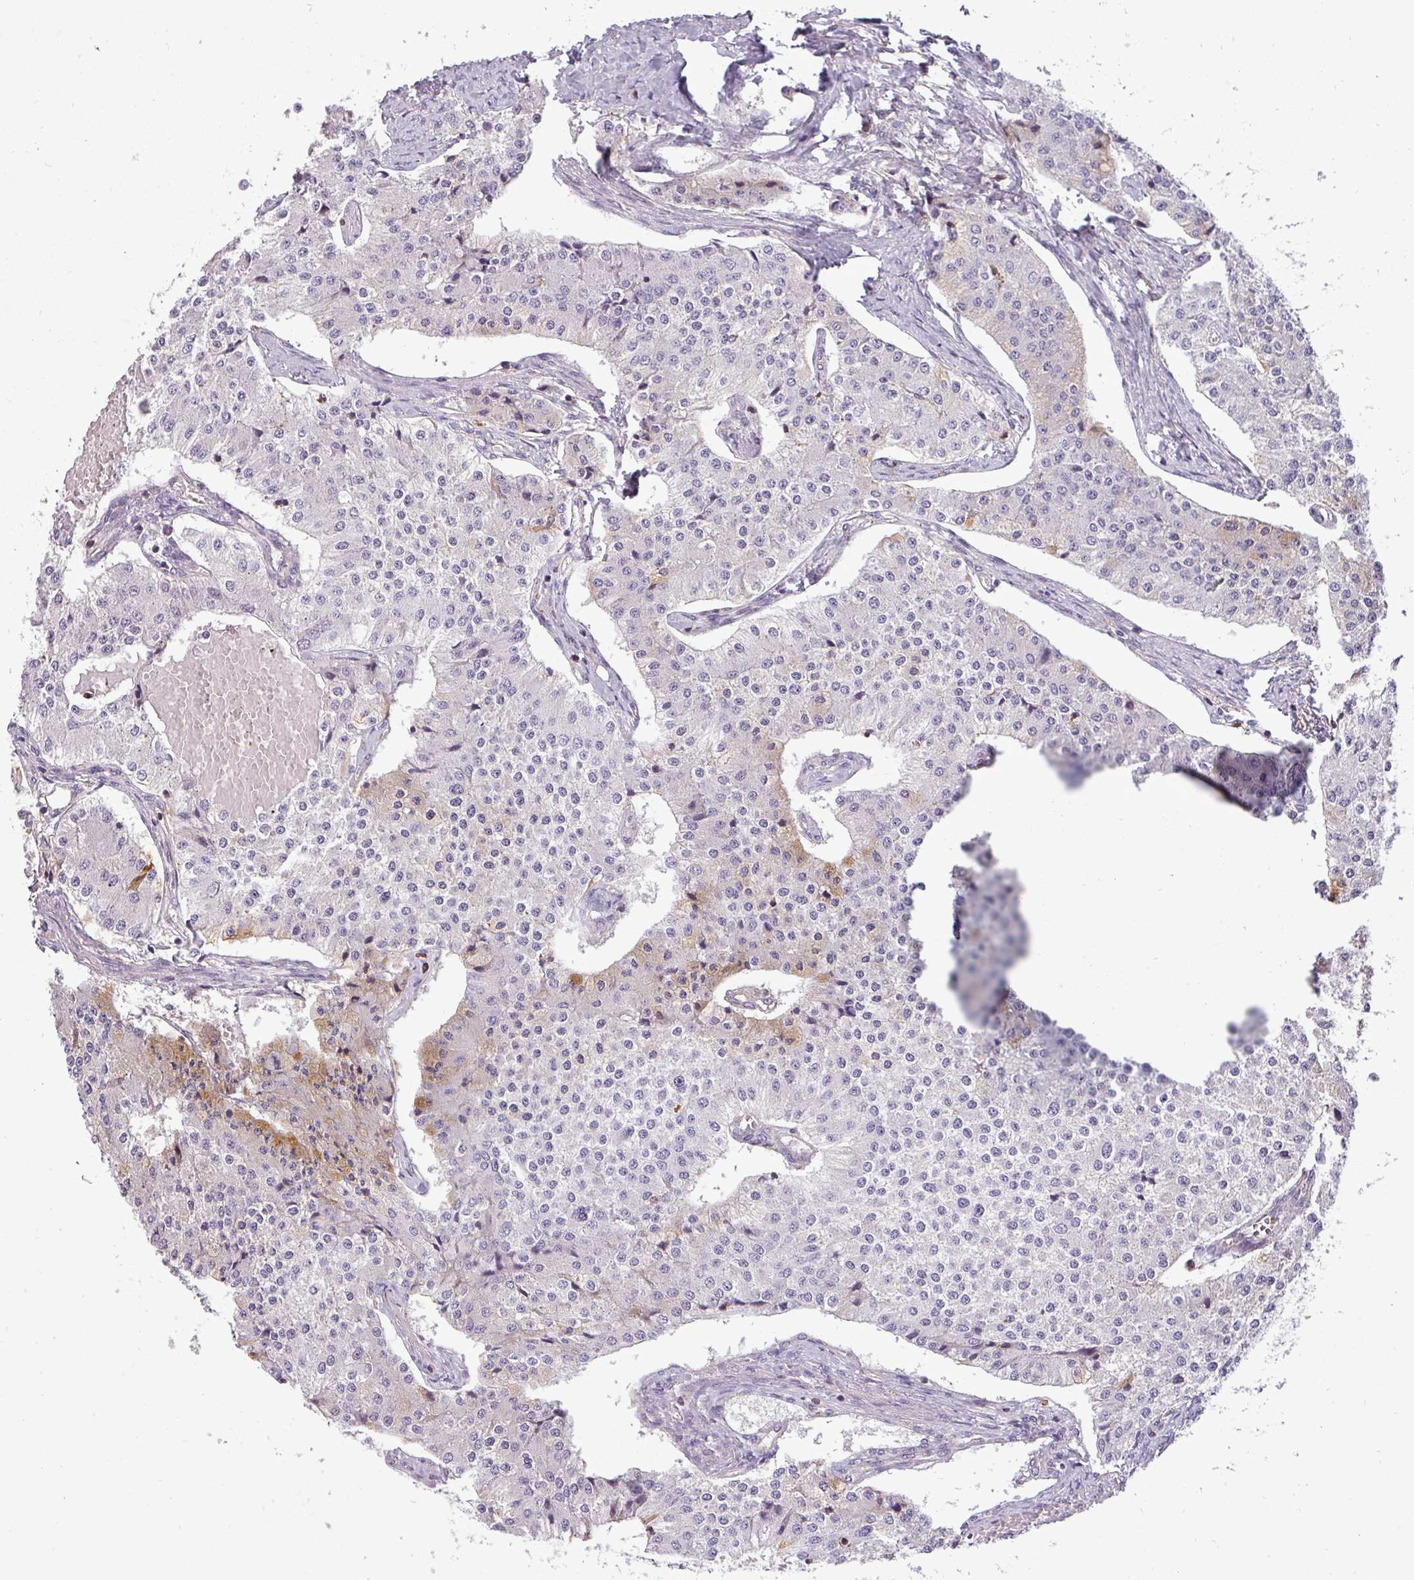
{"staining": {"intensity": "negative", "quantity": "none", "location": "none"}, "tissue": "carcinoid", "cell_type": "Tumor cells", "image_type": "cancer", "snomed": [{"axis": "morphology", "description": "Carcinoid, malignant, NOS"}, {"axis": "topography", "description": "Colon"}], "caption": "The image exhibits no significant expression in tumor cells of carcinoid (malignant). The staining was performed using DAB (3,3'-diaminobenzidine) to visualize the protein expression in brown, while the nuclei were stained in blue with hematoxylin (Magnification: 20x).", "gene": "ZNF835", "patient": {"sex": "female", "age": 52}}